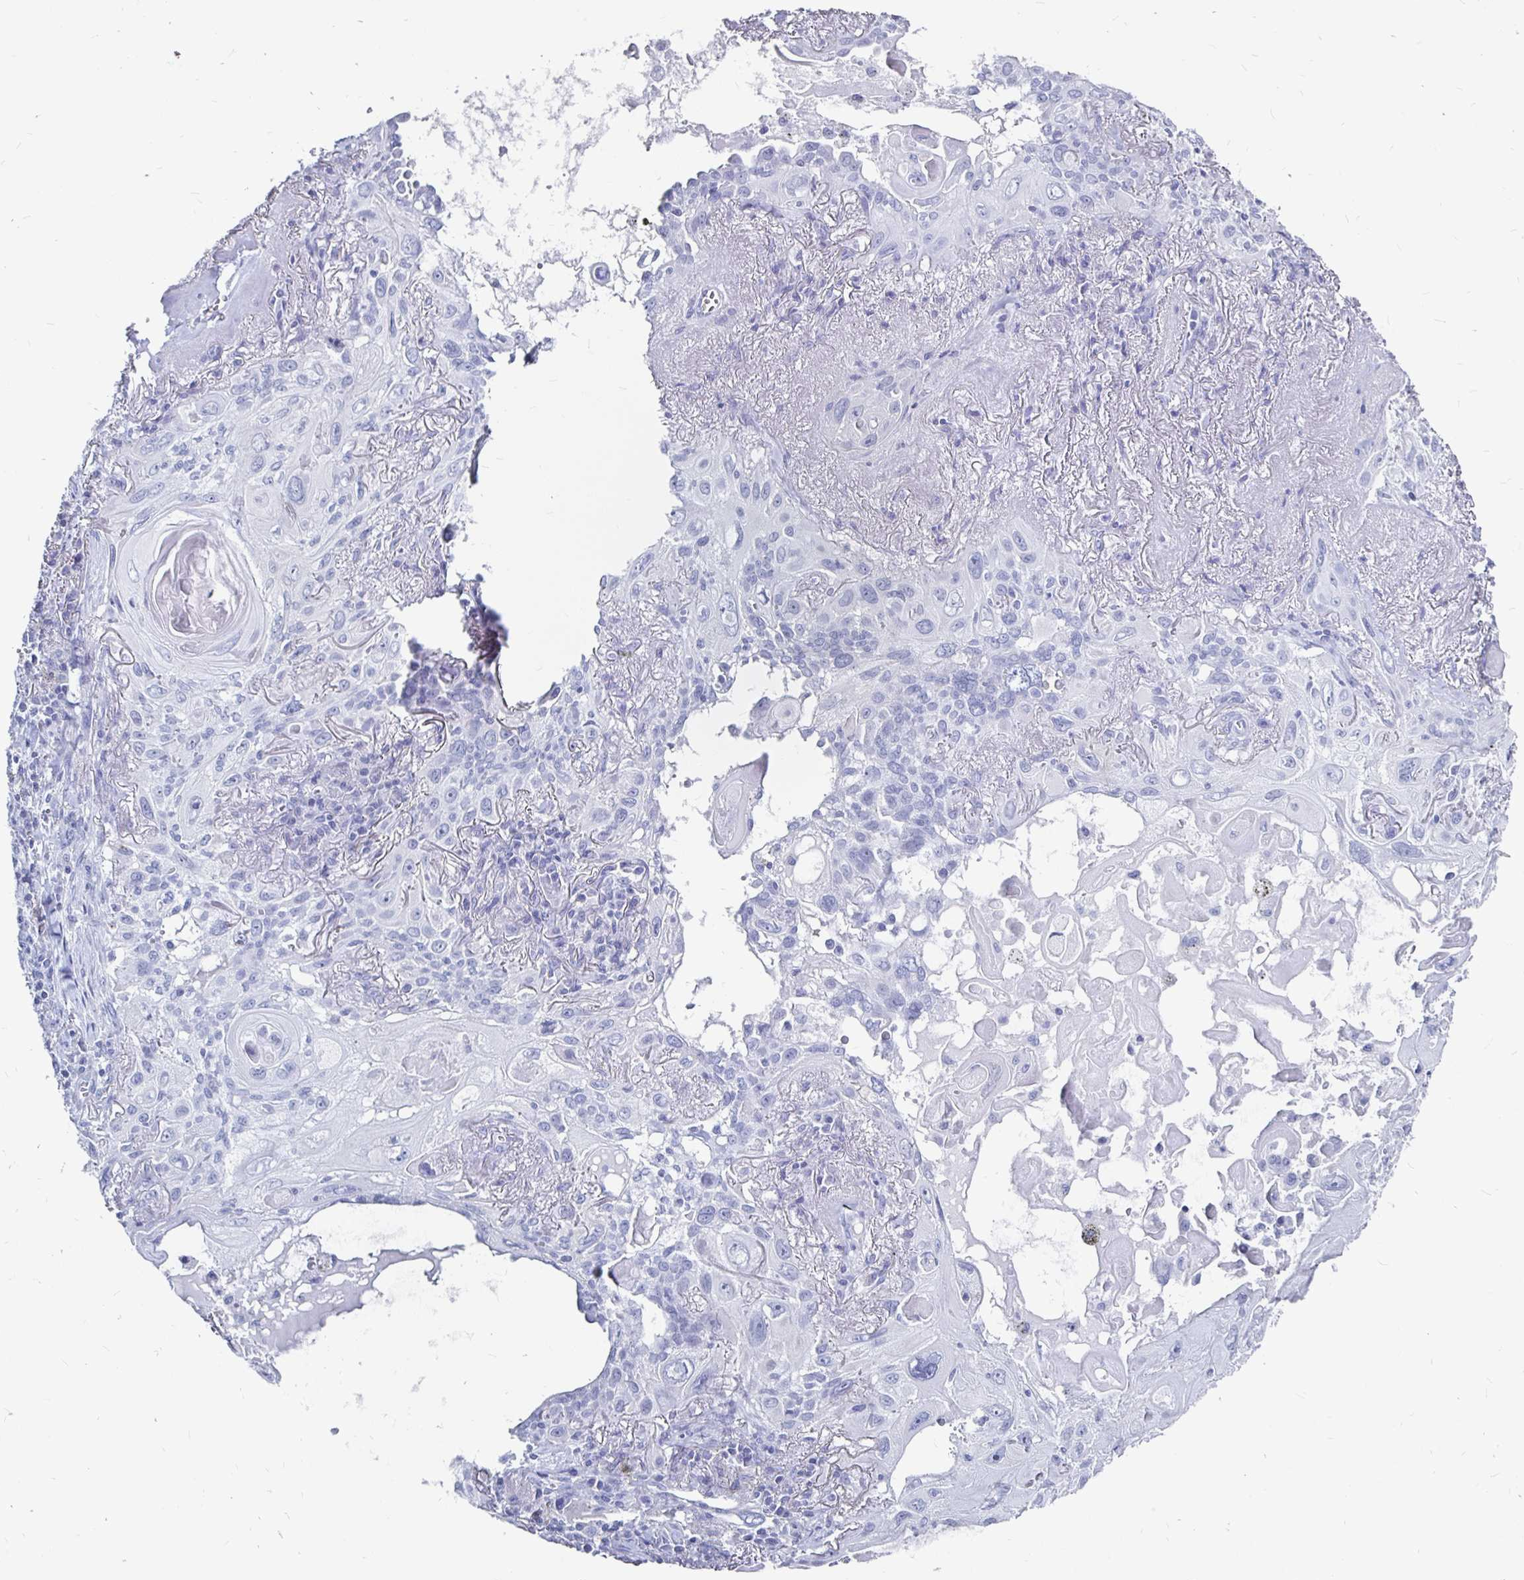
{"staining": {"intensity": "negative", "quantity": "none", "location": "none"}, "tissue": "lung cancer", "cell_type": "Tumor cells", "image_type": "cancer", "snomed": [{"axis": "morphology", "description": "Squamous cell carcinoma, NOS"}, {"axis": "topography", "description": "Lung"}], "caption": "This micrograph is of lung squamous cell carcinoma stained with IHC to label a protein in brown with the nuclei are counter-stained blue. There is no staining in tumor cells. Brightfield microscopy of immunohistochemistry (IHC) stained with DAB (brown) and hematoxylin (blue), captured at high magnification.", "gene": "LUZP4", "patient": {"sex": "male", "age": 79}}